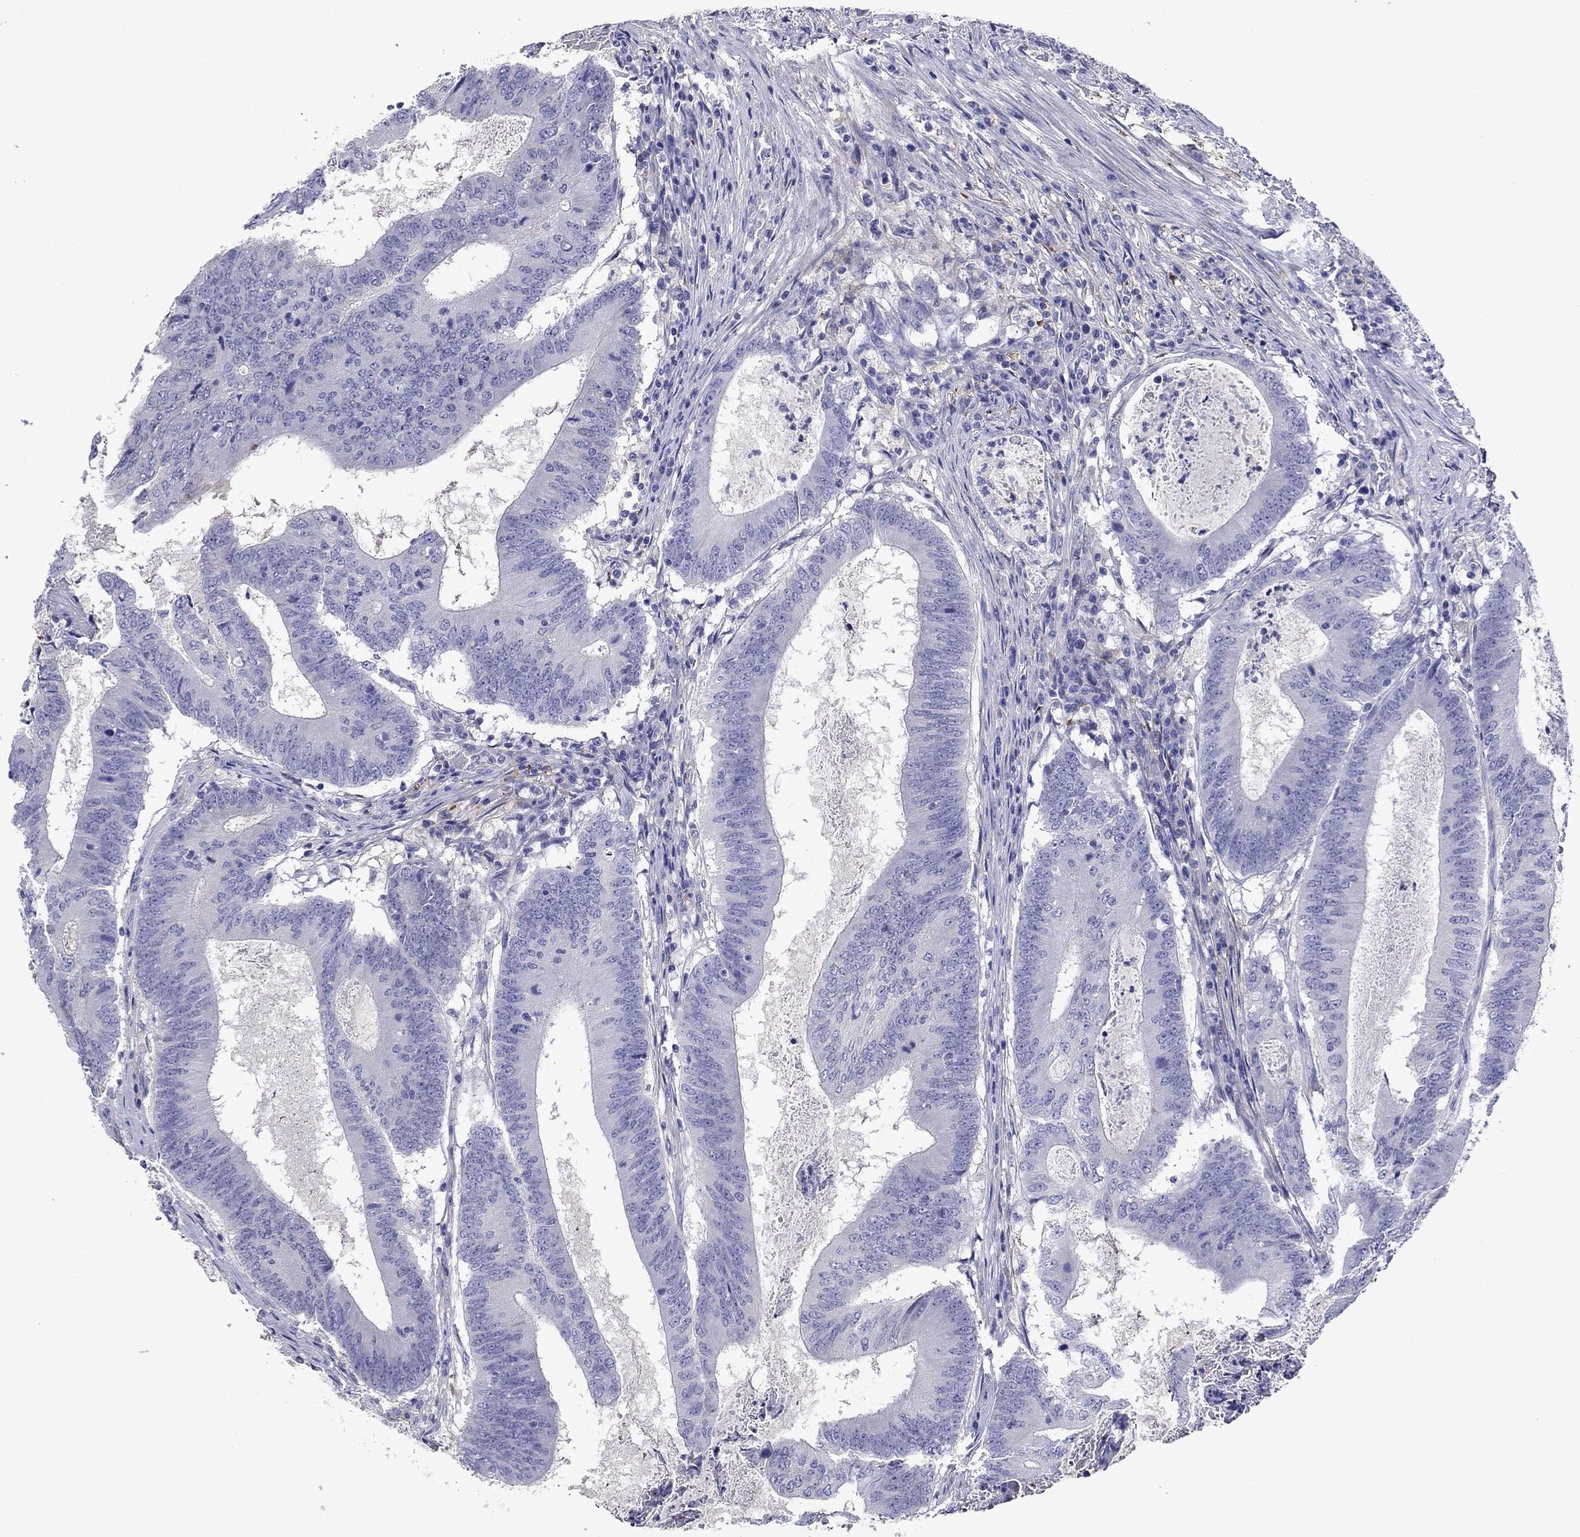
{"staining": {"intensity": "negative", "quantity": "none", "location": "none"}, "tissue": "colorectal cancer", "cell_type": "Tumor cells", "image_type": "cancer", "snomed": [{"axis": "morphology", "description": "Adenocarcinoma, NOS"}, {"axis": "topography", "description": "Colon"}], "caption": "A micrograph of colorectal cancer (adenocarcinoma) stained for a protein demonstrates no brown staining in tumor cells. (Stains: DAB (3,3'-diaminobenzidine) immunohistochemistry with hematoxylin counter stain, Microscopy: brightfield microscopy at high magnification).", "gene": "CNDP1", "patient": {"sex": "female", "age": 70}}